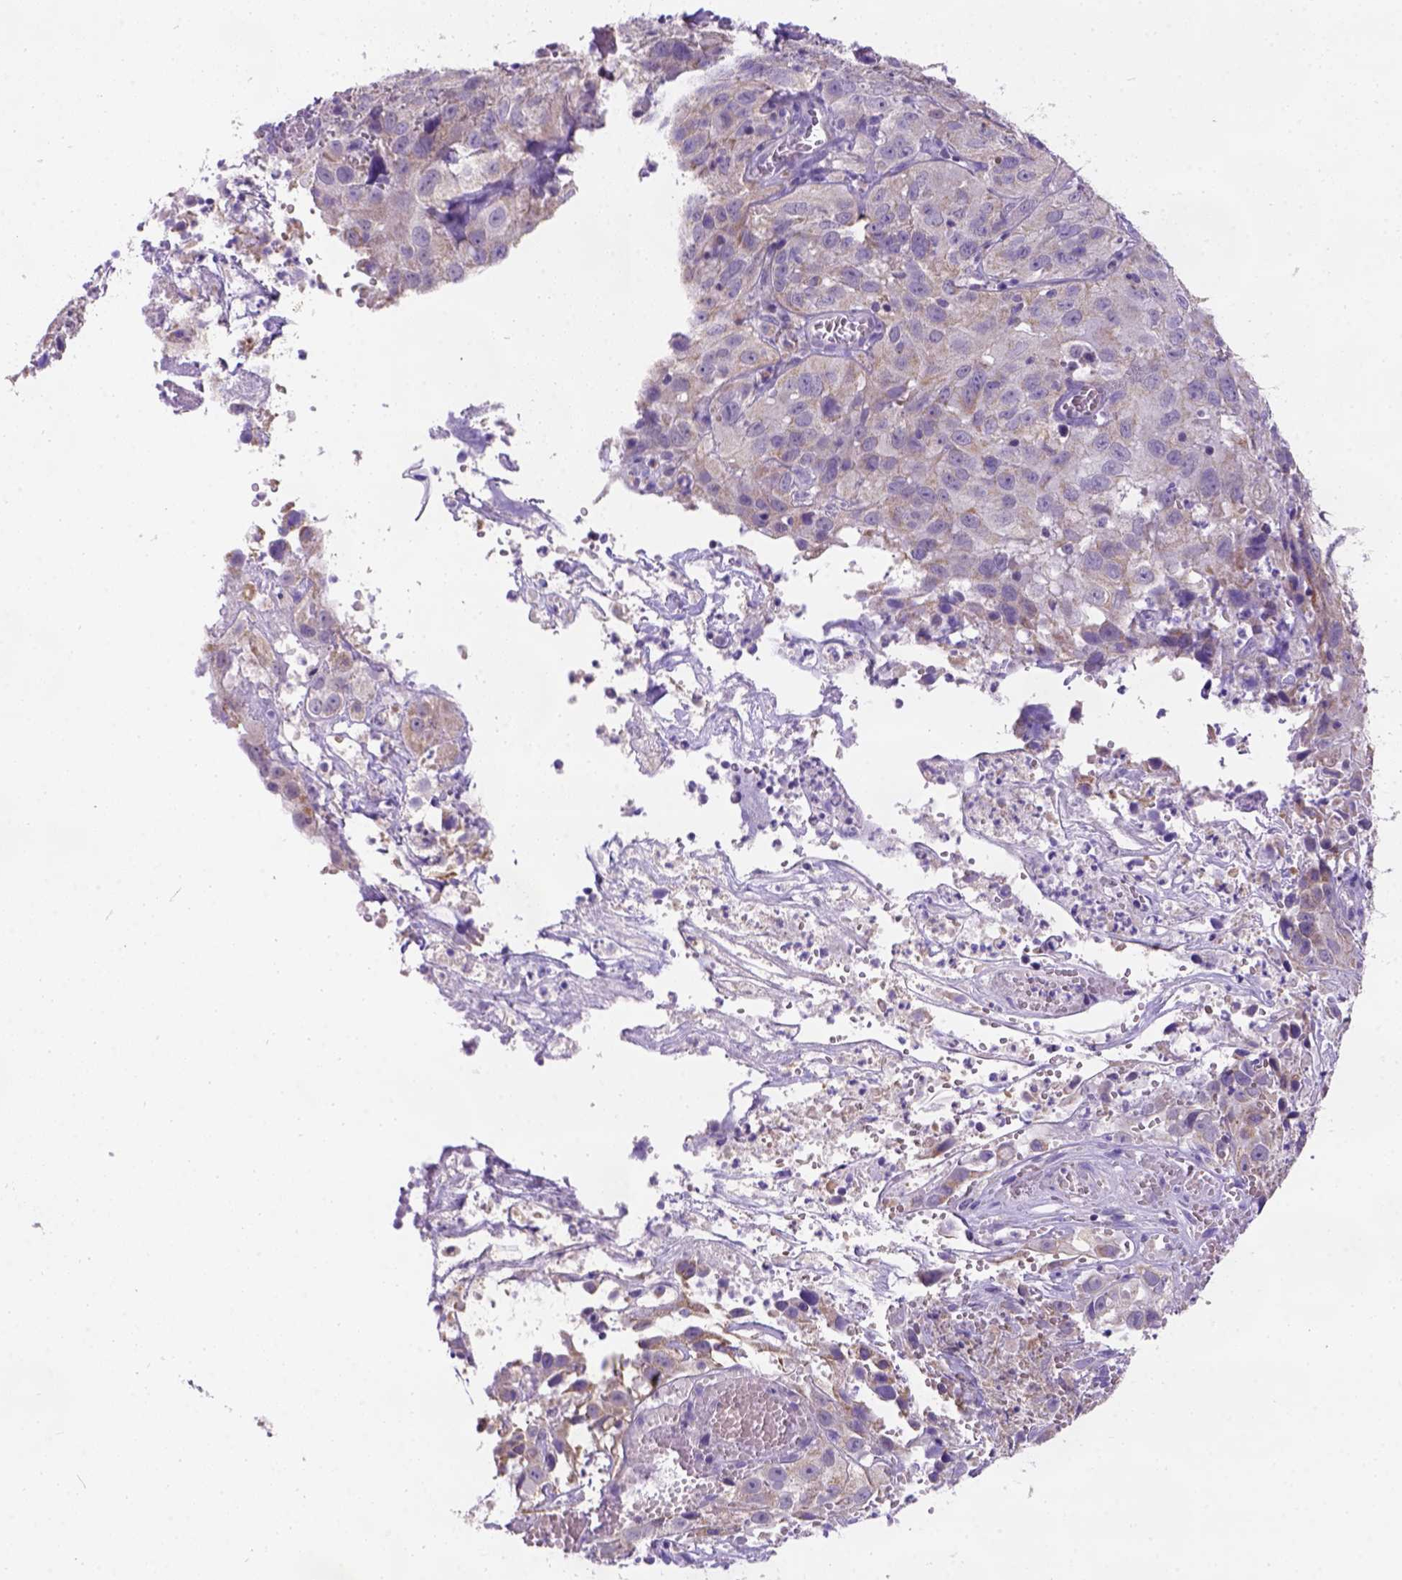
{"staining": {"intensity": "weak", "quantity": ">75%", "location": "cytoplasmic/membranous"}, "tissue": "cervical cancer", "cell_type": "Tumor cells", "image_type": "cancer", "snomed": [{"axis": "morphology", "description": "Squamous cell carcinoma, NOS"}, {"axis": "topography", "description": "Cervix"}], "caption": "Immunohistochemistry (IHC) (DAB (3,3'-diaminobenzidine)) staining of cervical cancer shows weak cytoplasmic/membranous protein staining in approximately >75% of tumor cells.", "gene": "L2HGDH", "patient": {"sex": "female", "age": 32}}